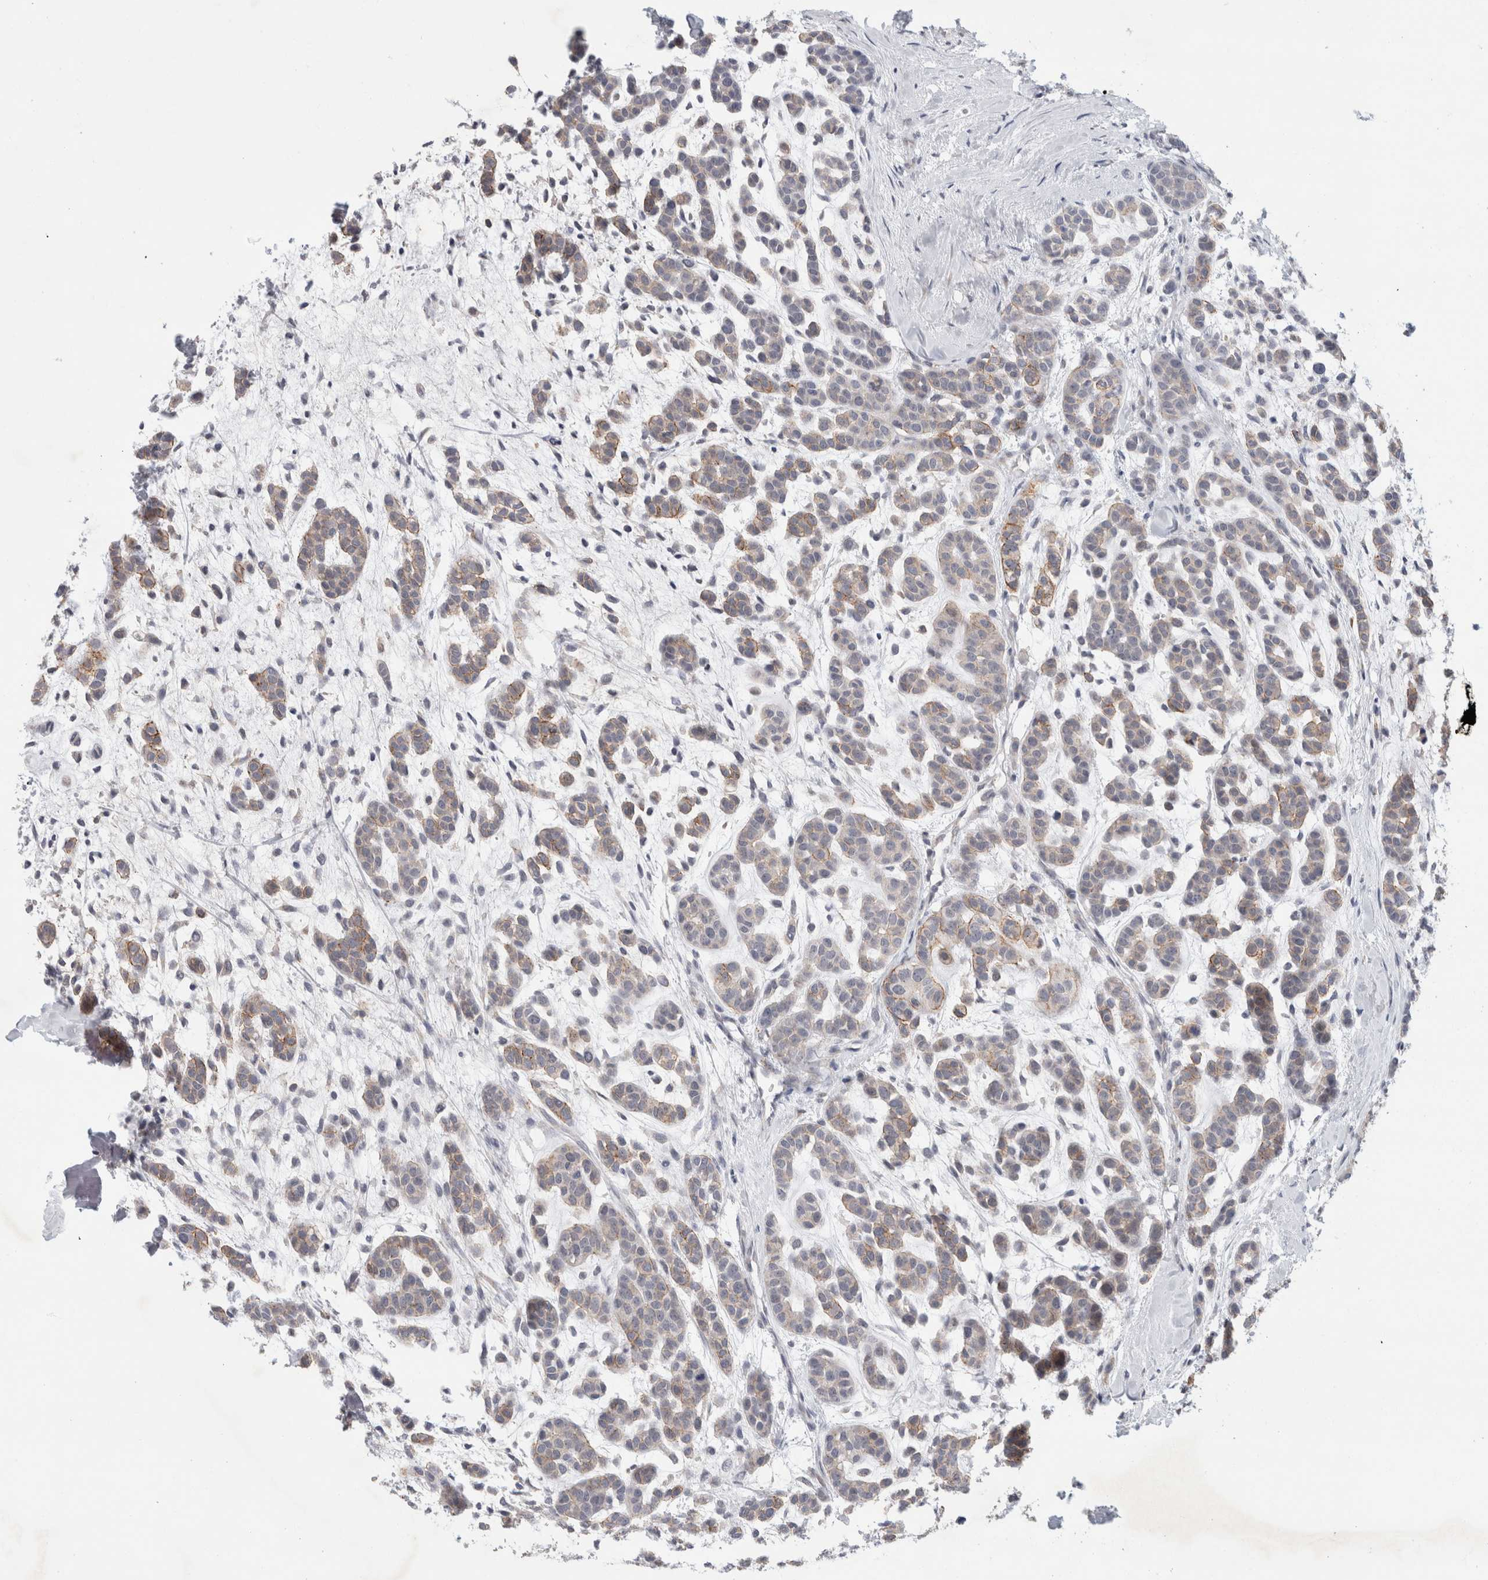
{"staining": {"intensity": "weak", "quantity": "<25%", "location": "cytoplasmic/membranous"}, "tissue": "head and neck cancer", "cell_type": "Tumor cells", "image_type": "cancer", "snomed": [{"axis": "morphology", "description": "Adenocarcinoma, NOS"}, {"axis": "morphology", "description": "Adenoma, NOS"}, {"axis": "topography", "description": "Head-Neck"}], "caption": "High power microscopy photomicrograph of an immunohistochemistry (IHC) image of adenoma (head and neck), revealing no significant staining in tumor cells. (Stains: DAB (3,3'-diaminobenzidine) IHC with hematoxylin counter stain, Microscopy: brightfield microscopy at high magnification).", "gene": "NIPA1", "patient": {"sex": "female", "age": 55}}